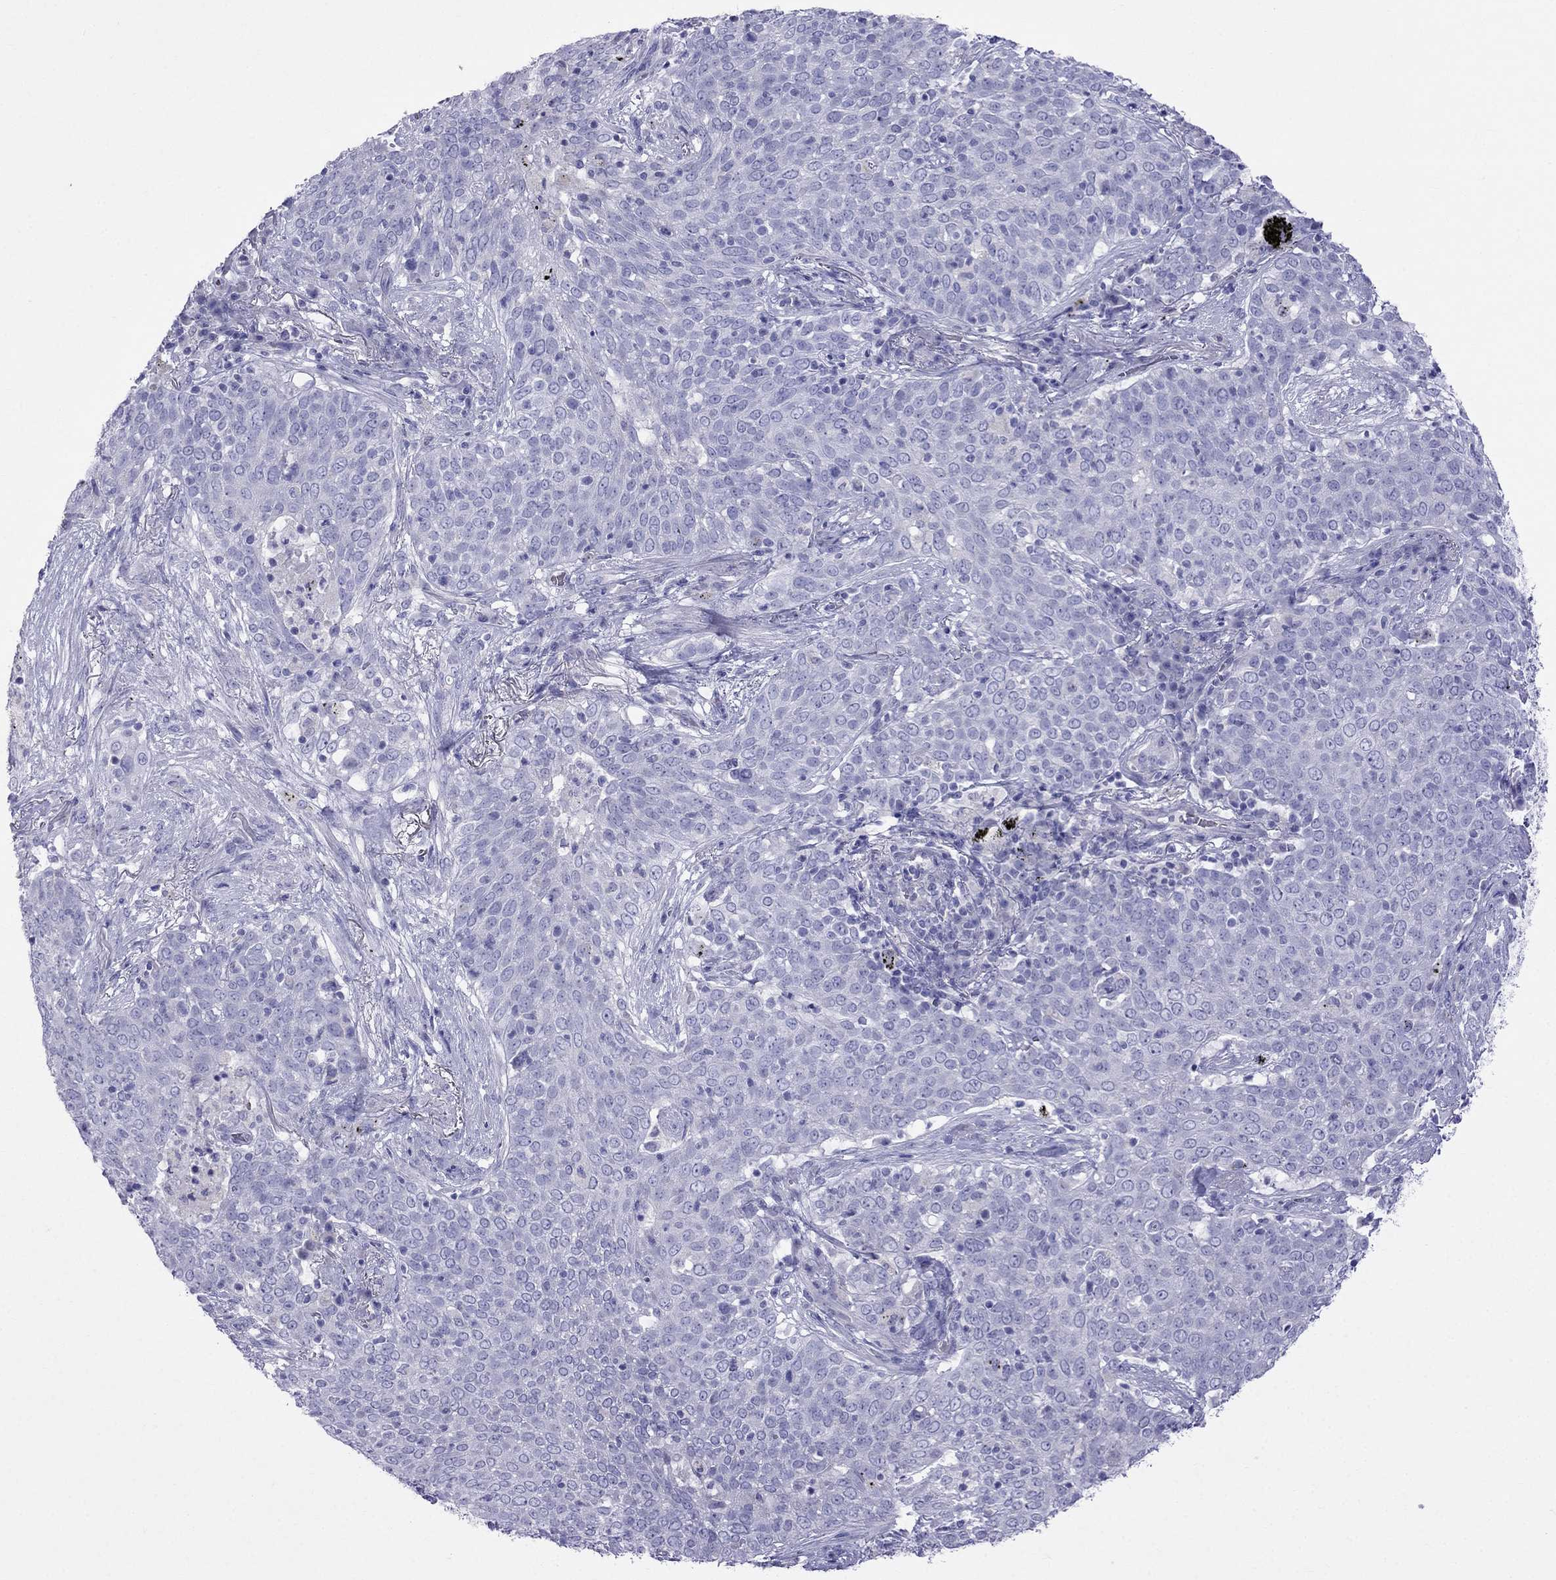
{"staining": {"intensity": "negative", "quantity": "none", "location": "none"}, "tissue": "lung cancer", "cell_type": "Tumor cells", "image_type": "cancer", "snomed": [{"axis": "morphology", "description": "Squamous cell carcinoma, NOS"}, {"axis": "topography", "description": "Lung"}], "caption": "Photomicrograph shows no significant protein staining in tumor cells of lung cancer (squamous cell carcinoma).", "gene": "TDRD1", "patient": {"sex": "male", "age": 82}}